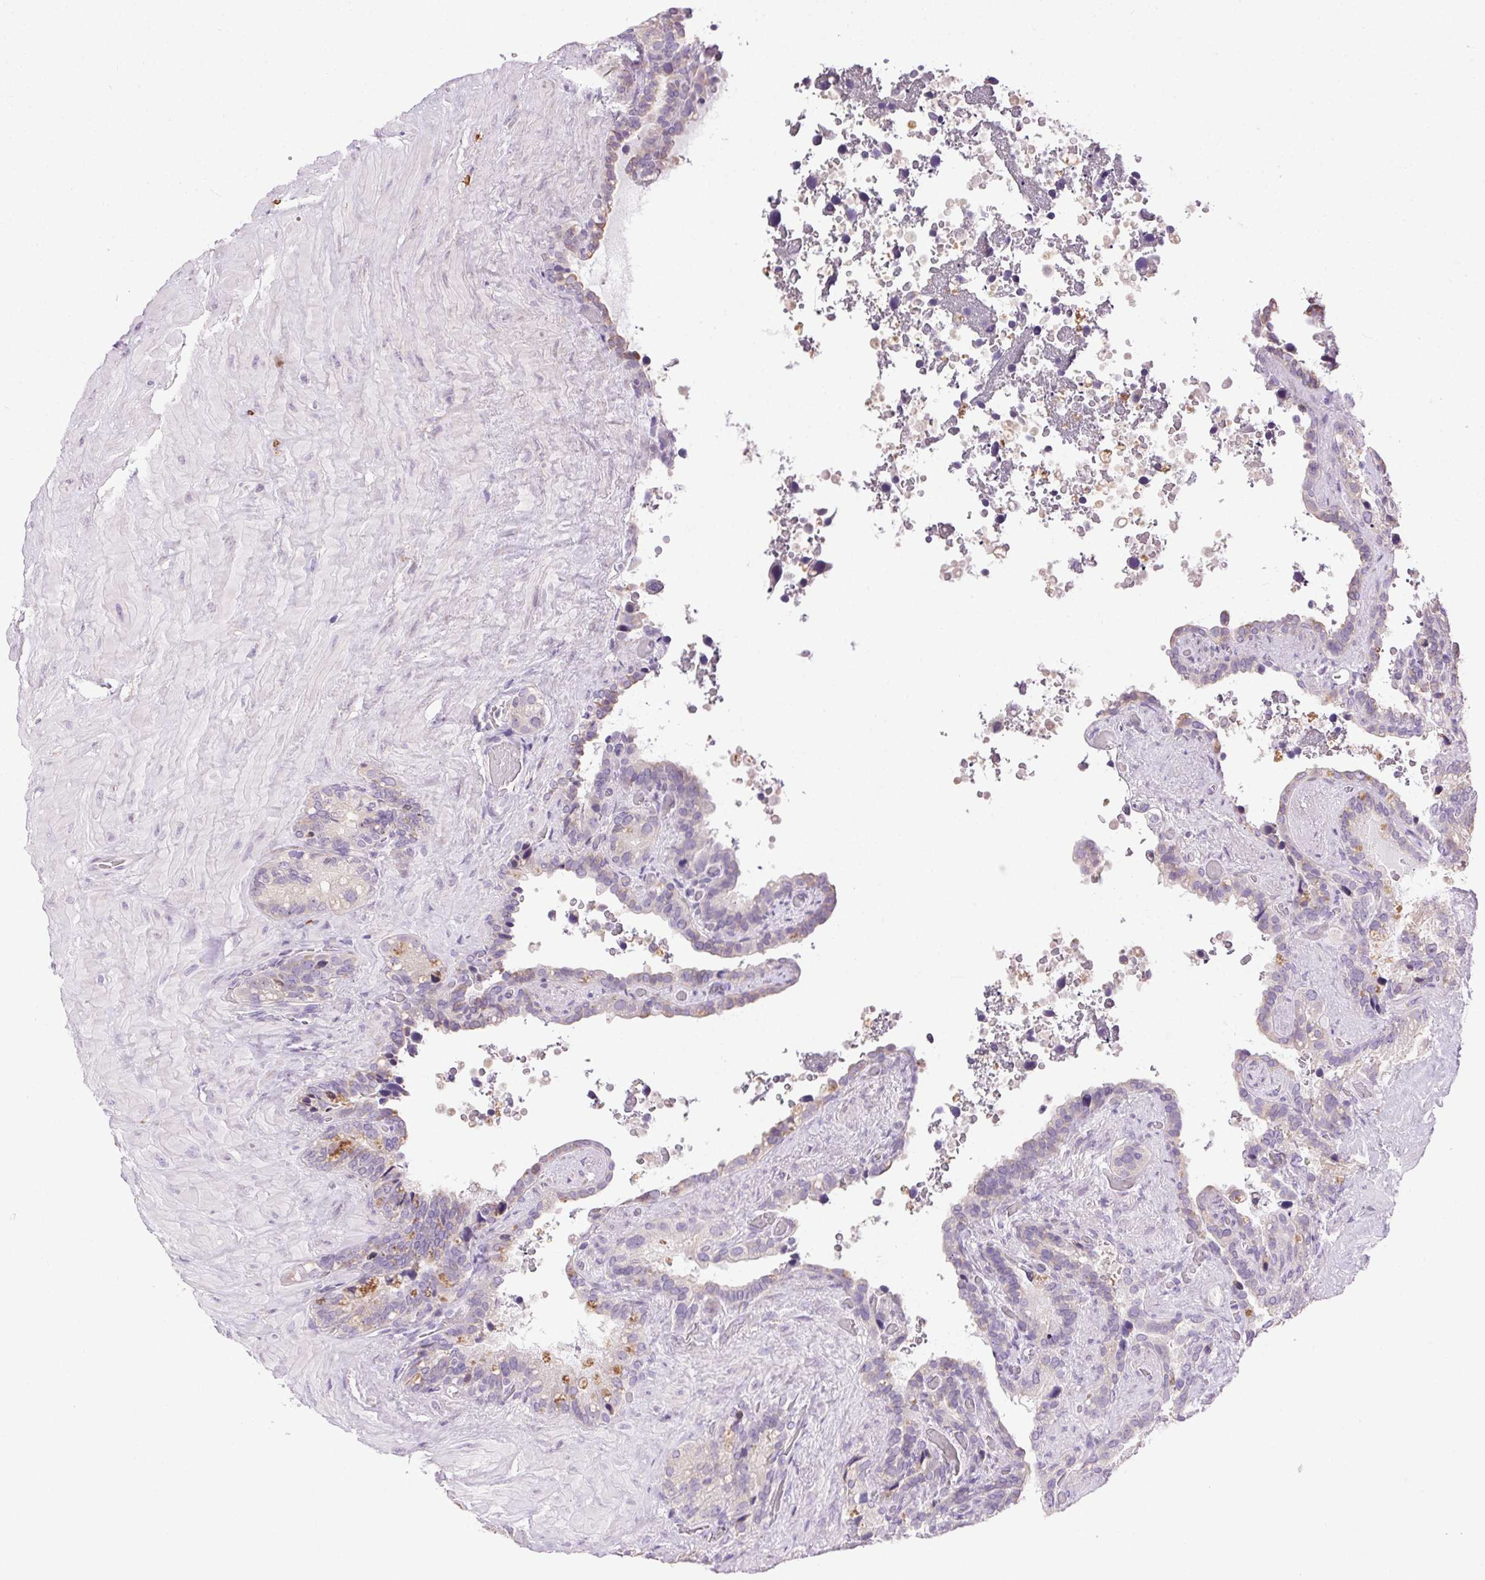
{"staining": {"intensity": "negative", "quantity": "none", "location": "none"}, "tissue": "seminal vesicle", "cell_type": "Glandular cells", "image_type": "normal", "snomed": [{"axis": "morphology", "description": "Normal tissue, NOS"}, {"axis": "topography", "description": "Seminal veicle"}], "caption": "Human seminal vesicle stained for a protein using immunohistochemistry demonstrates no expression in glandular cells.", "gene": "SNX31", "patient": {"sex": "male", "age": 60}}